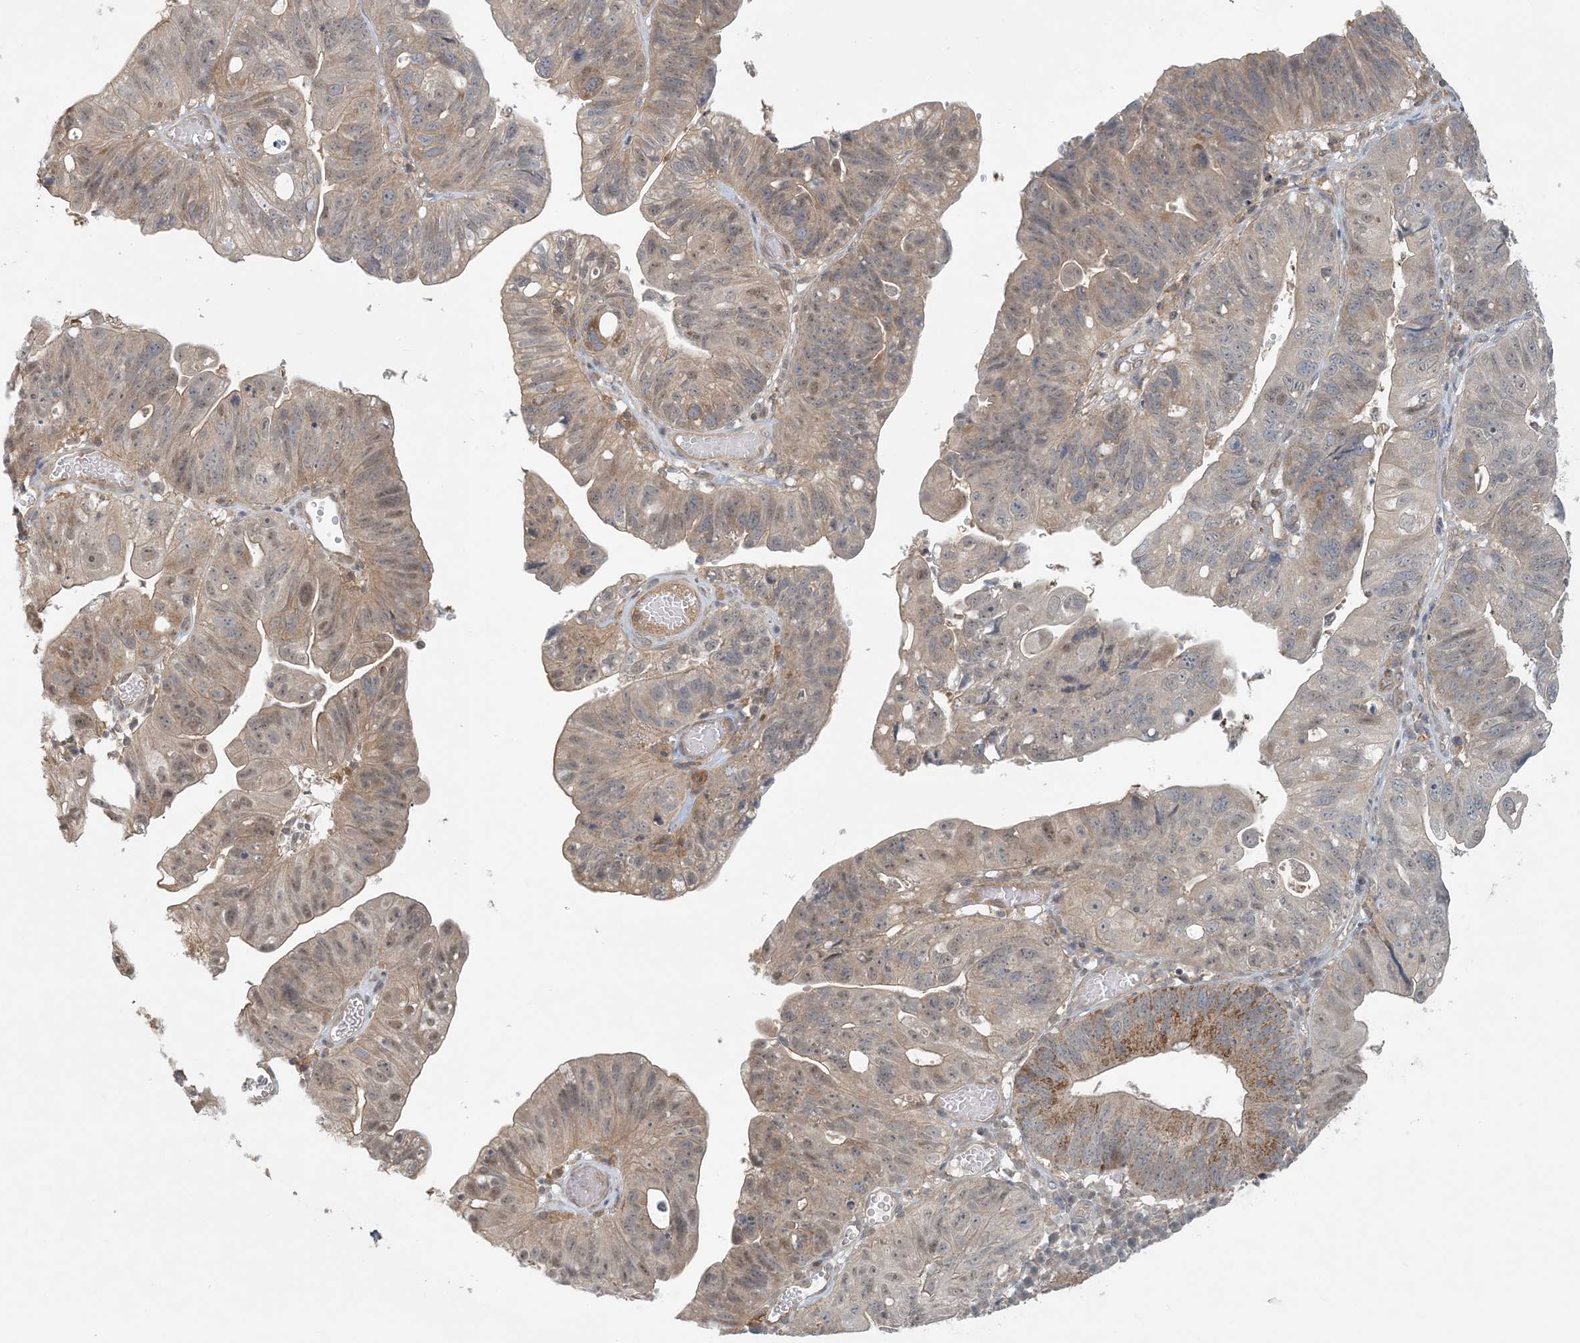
{"staining": {"intensity": "moderate", "quantity": "<25%", "location": "cytoplasmic/membranous"}, "tissue": "stomach cancer", "cell_type": "Tumor cells", "image_type": "cancer", "snomed": [{"axis": "morphology", "description": "Adenocarcinoma, NOS"}, {"axis": "topography", "description": "Stomach"}], "caption": "This is an image of immunohistochemistry staining of stomach cancer (adenocarcinoma), which shows moderate staining in the cytoplasmic/membranous of tumor cells.", "gene": "OBI1", "patient": {"sex": "male", "age": 59}}